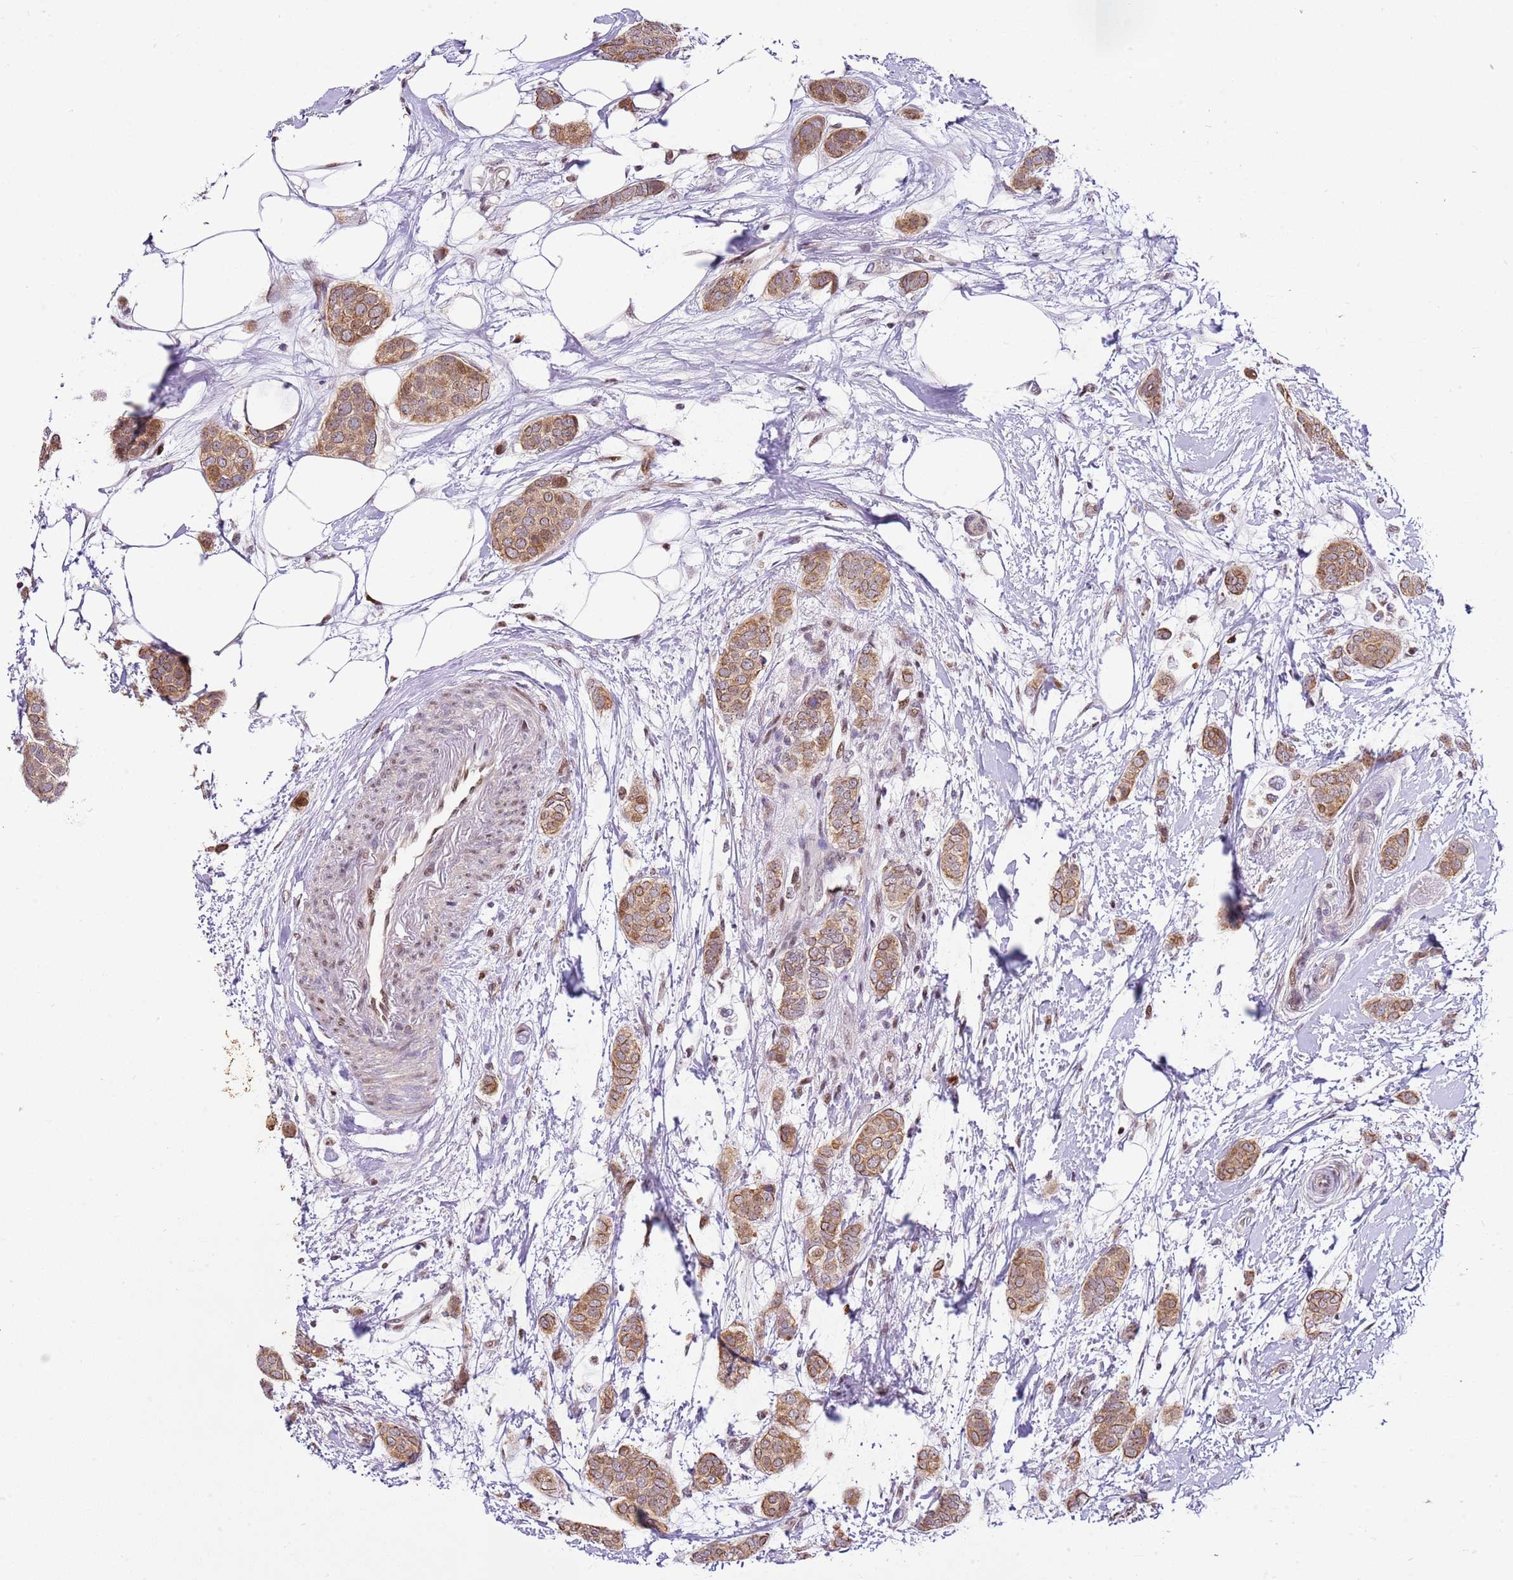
{"staining": {"intensity": "moderate", "quantity": ">75%", "location": "cytoplasmic/membranous,nuclear"}, "tissue": "breast cancer", "cell_type": "Tumor cells", "image_type": "cancer", "snomed": [{"axis": "morphology", "description": "Duct carcinoma"}, {"axis": "topography", "description": "Breast"}], "caption": "DAB immunohistochemical staining of human breast cancer reveals moderate cytoplasmic/membranous and nuclear protein positivity in about >75% of tumor cells.", "gene": "RFK", "patient": {"sex": "female", "age": 72}}